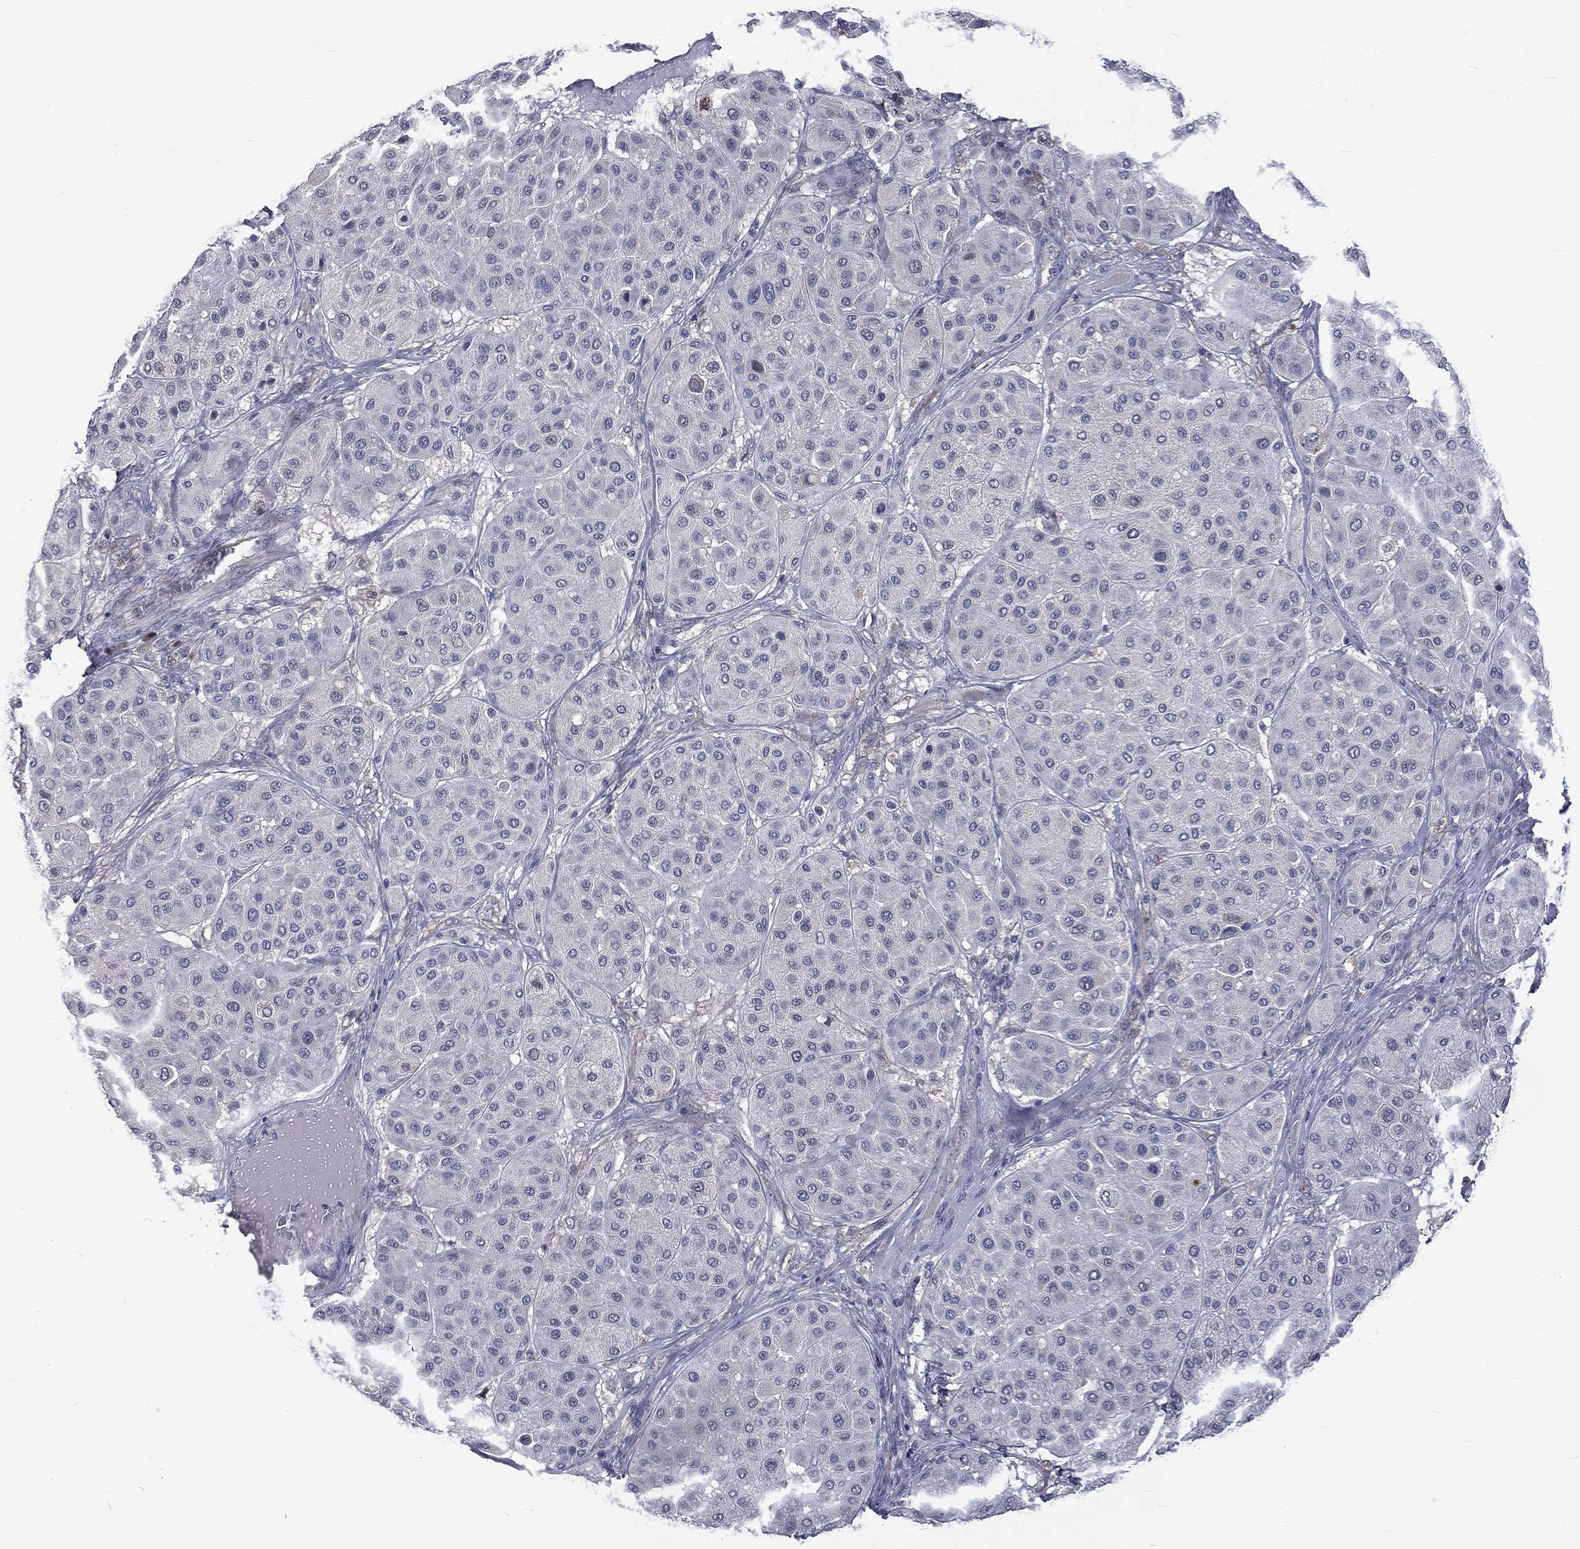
{"staining": {"intensity": "negative", "quantity": "none", "location": "none"}, "tissue": "melanoma", "cell_type": "Tumor cells", "image_type": "cancer", "snomed": [{"axis": "morphology", "description": "Malignant melanoma, Metastatic site"}, {"axis": "topography", "description": "Smooth muscle"}], "caption": "Tumor cells are negative for brown protein staining in malignant melanoma (metastatic site).", "gene": "CA12", "patient": {"sex": "male", "age": 41}}